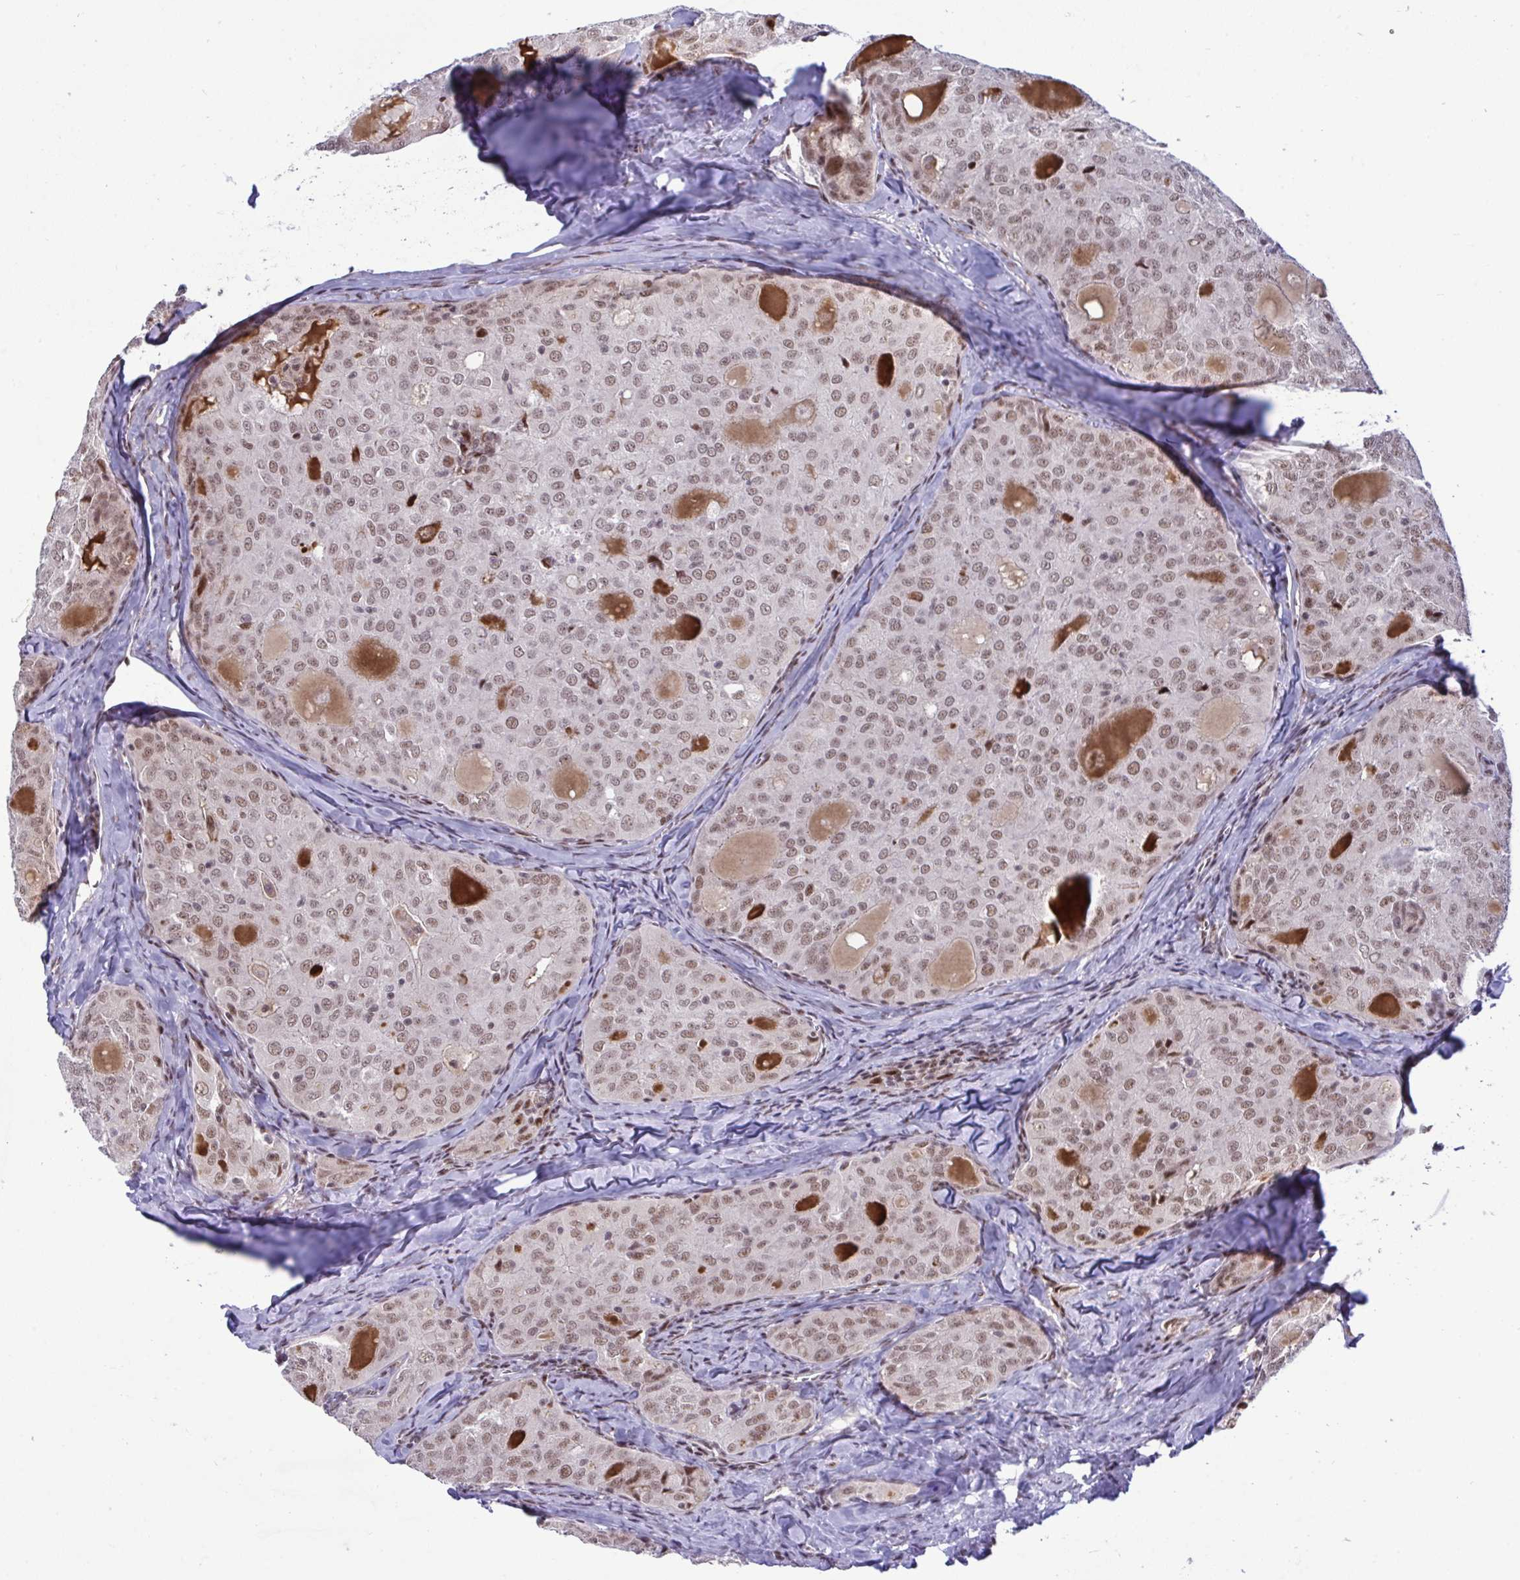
{"staining": {"intensity": "weak", "quantity": ">75%", "location": "nuclear"}, "tissue": "thyroid cancer", "cell_type": "Tumor cells", "image_type": "cancer", "snomed": [{"axis": "morphology", "description": "Follicular adenoma carcinoma, NOS"}, {"axis": "topography", "description": "Thyroid gland"}], "caption": "DAB immunohistochemical staining of follicular adenoma carcinoma (thyroid) exhibits weak nuclear protein positivity in approximately >75% of tumor cells.", "gene": "WBP11", "patient": {"sex": "male", "age": 75}}